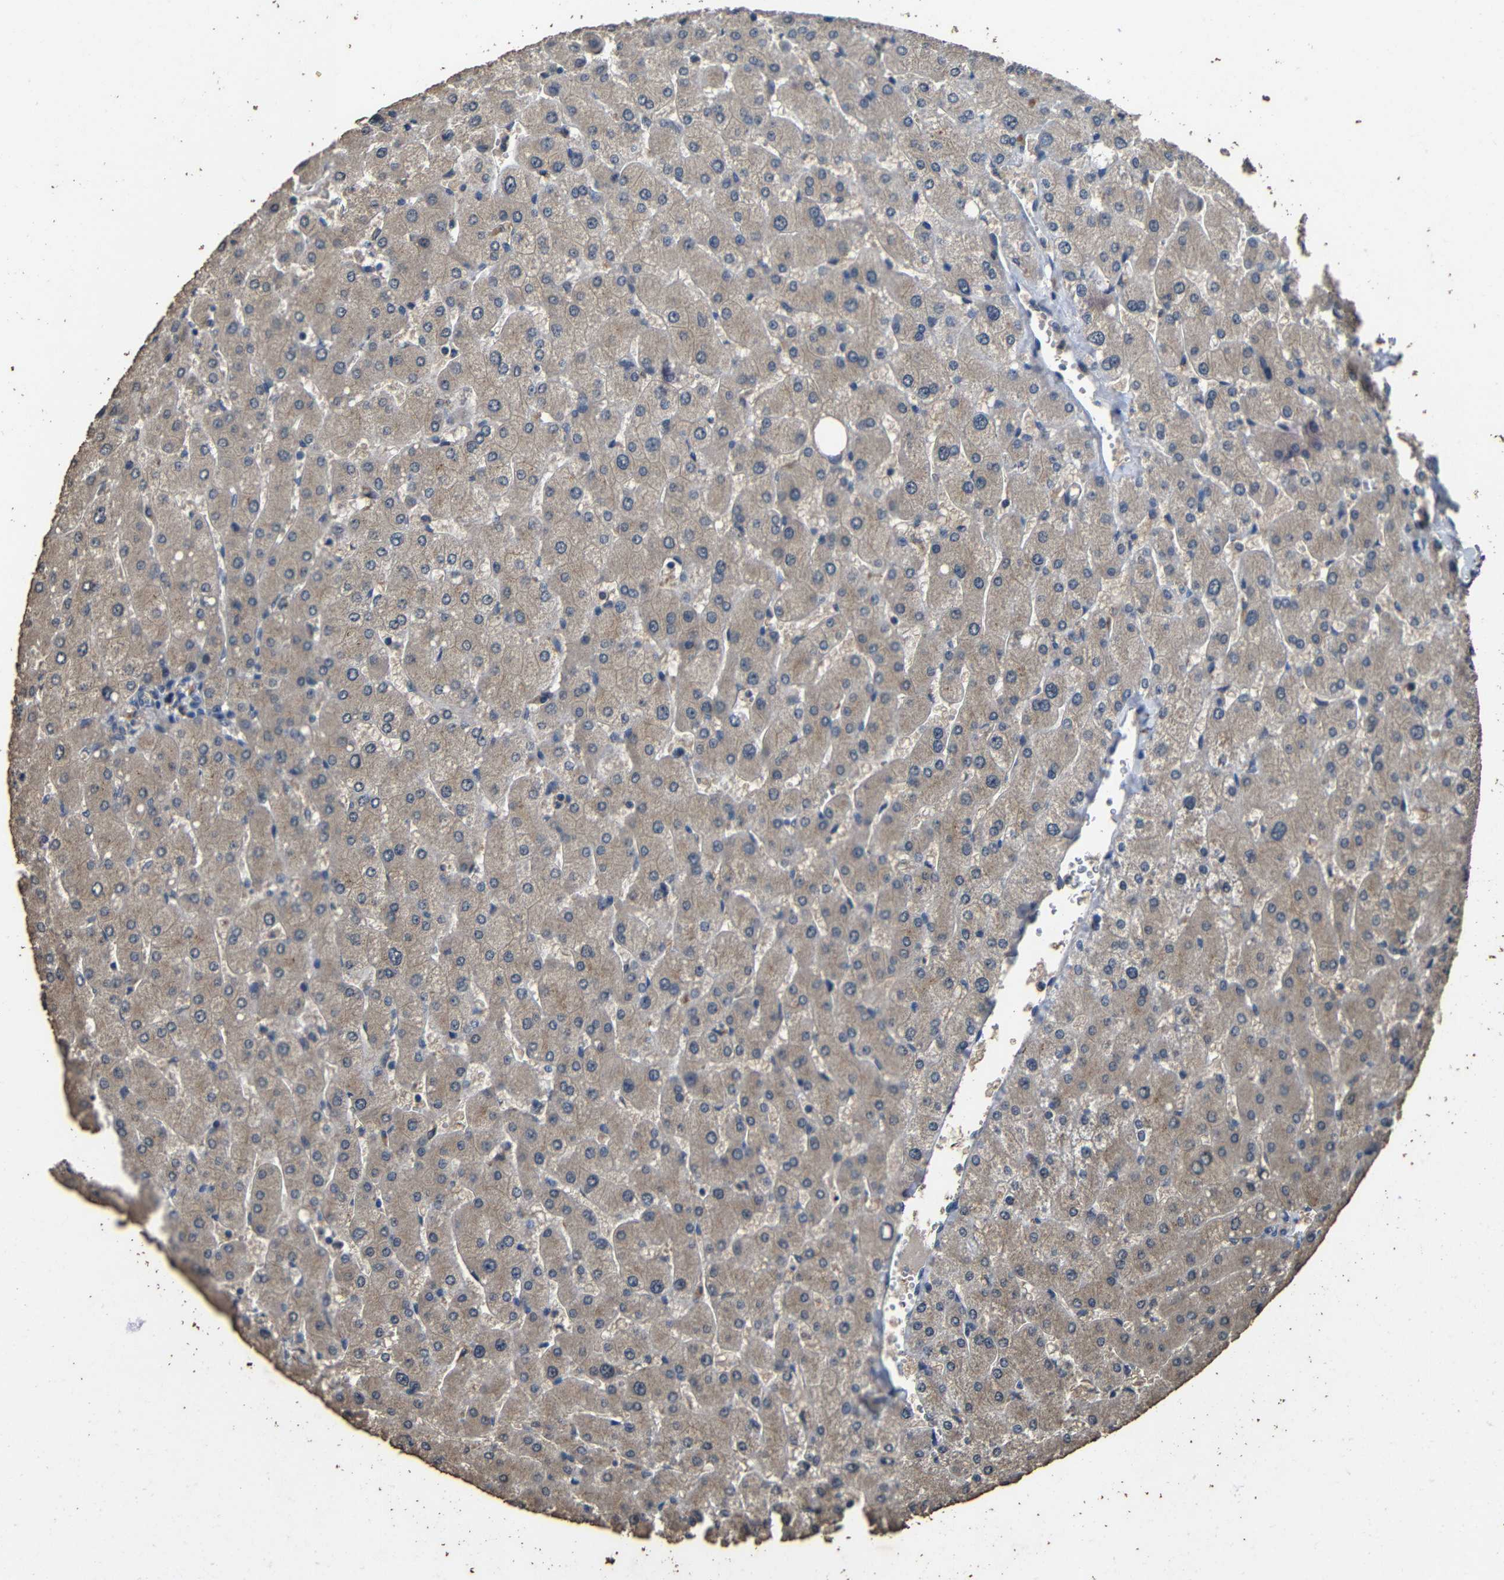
{"staining": {"intensity": "negative", "quantity": "none", "location": "none"}, "tissue": "liver", "cell_type": "Cholangiocytes", "image_type": "normal", "snomed": [{"axis": "morphology", "description": "Normal tissue, NOS"}, {"axis": "topography", "description": "Liver"}], "caption": "Benign liver was stained to show a protein in brown. There is no significant positivity in cholangiocytes. (DAB immunohistochemistry (IHC), high magnification).", "gene": "C6orf89", "patient": {"sex": "male", "age": 55}}